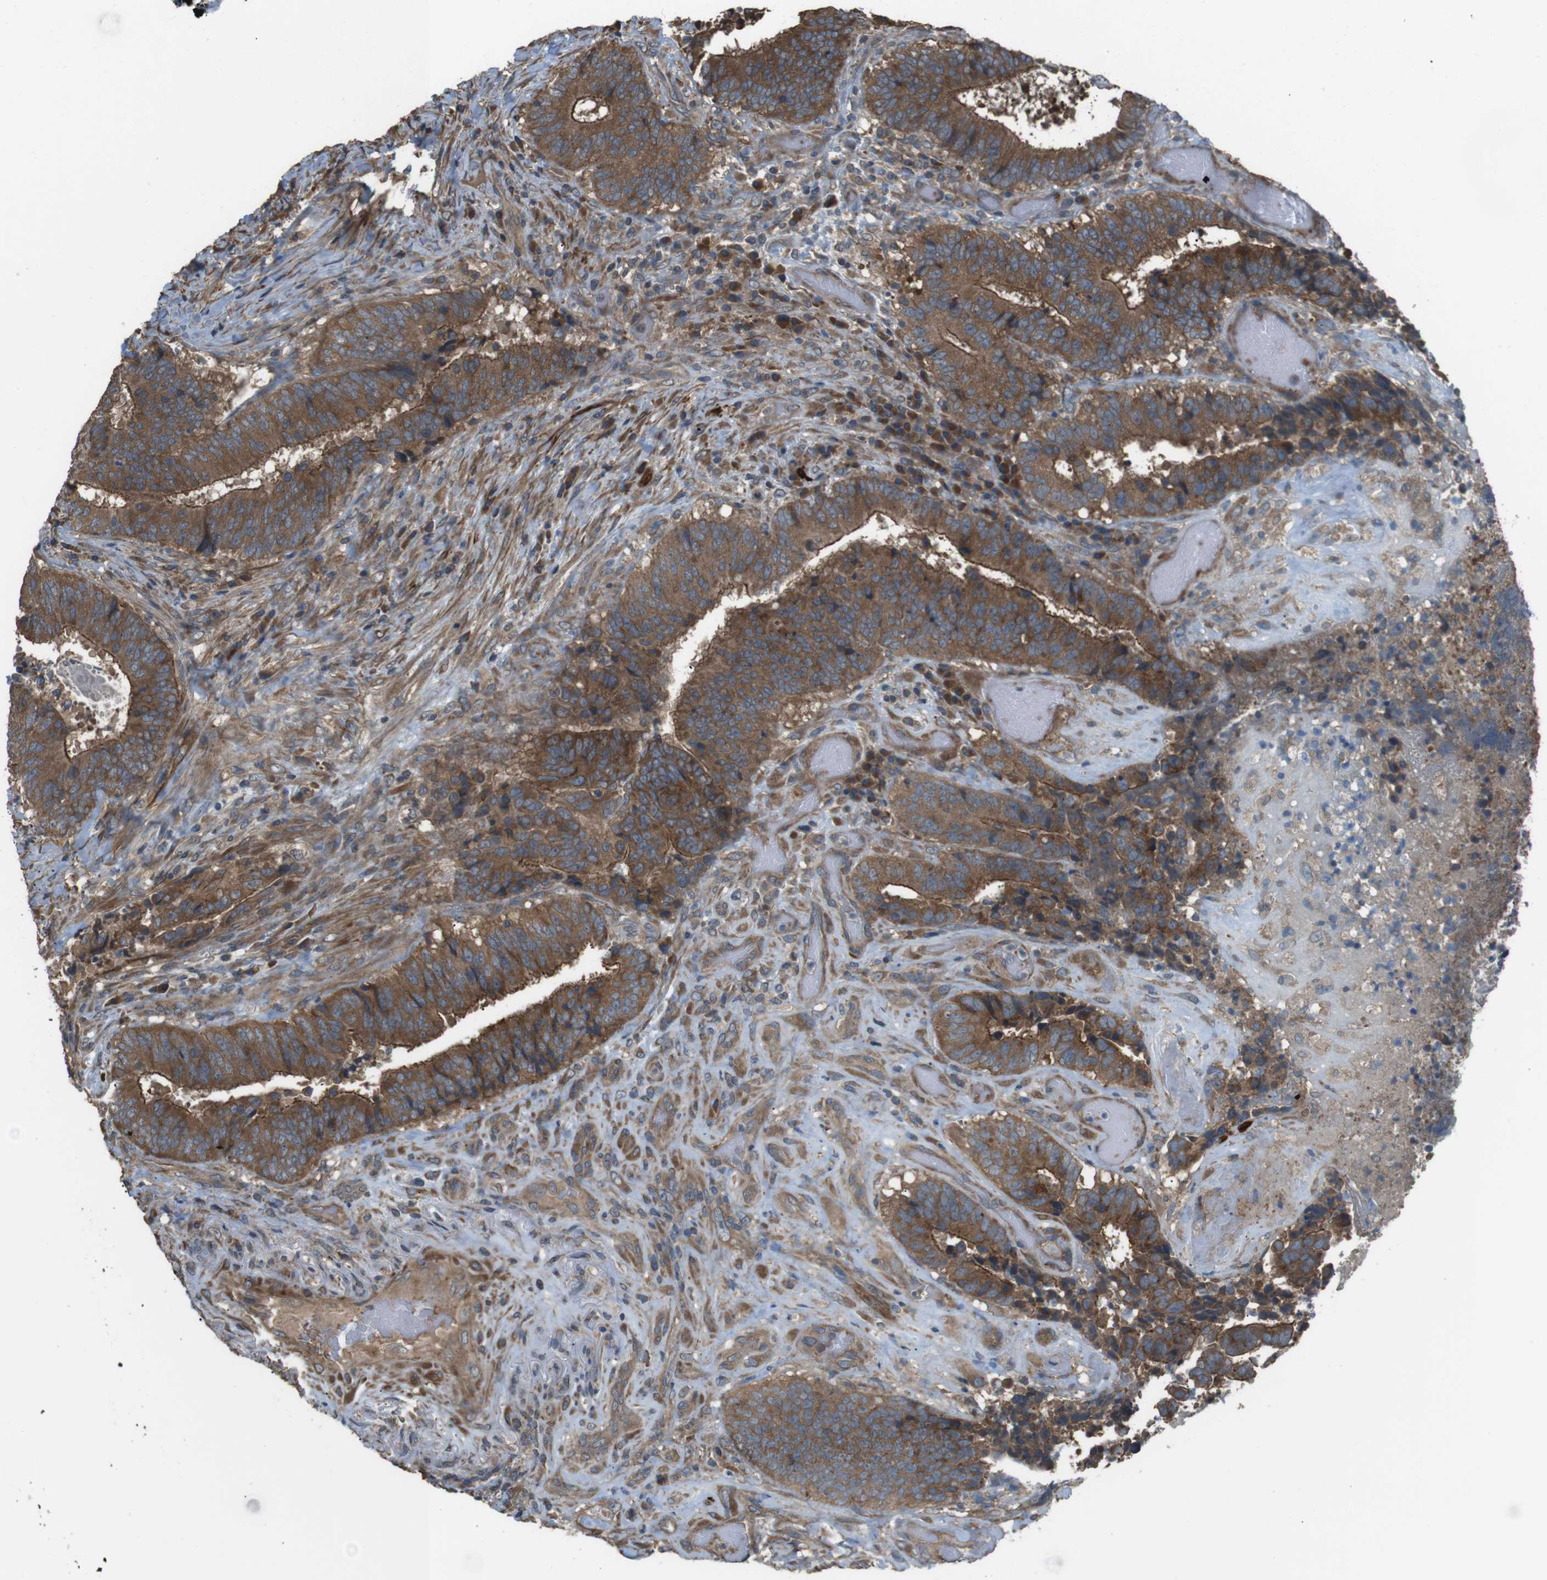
{"staining": {"intensity": "strong", "quantity": ">75%", "location": "cytoplasmic/membranous"}, "tissue": "colorectal cancer", "cell_type": "Tumor cells", "image_type": "cancer", "snomed": [{"axis": "morphology", "description": "Adenocarcinoma, NOS"}, {"axis": "topography", "description": "Rectum"}], "caption": "This is an image of immunohistochemistry (IHC) staining of colorectal cancer, which shows strong positivity in the cytoplasmic/membranous of tumor cells.", "gene": "FUT2", "patient": {"sex": "male", "age": 72}}